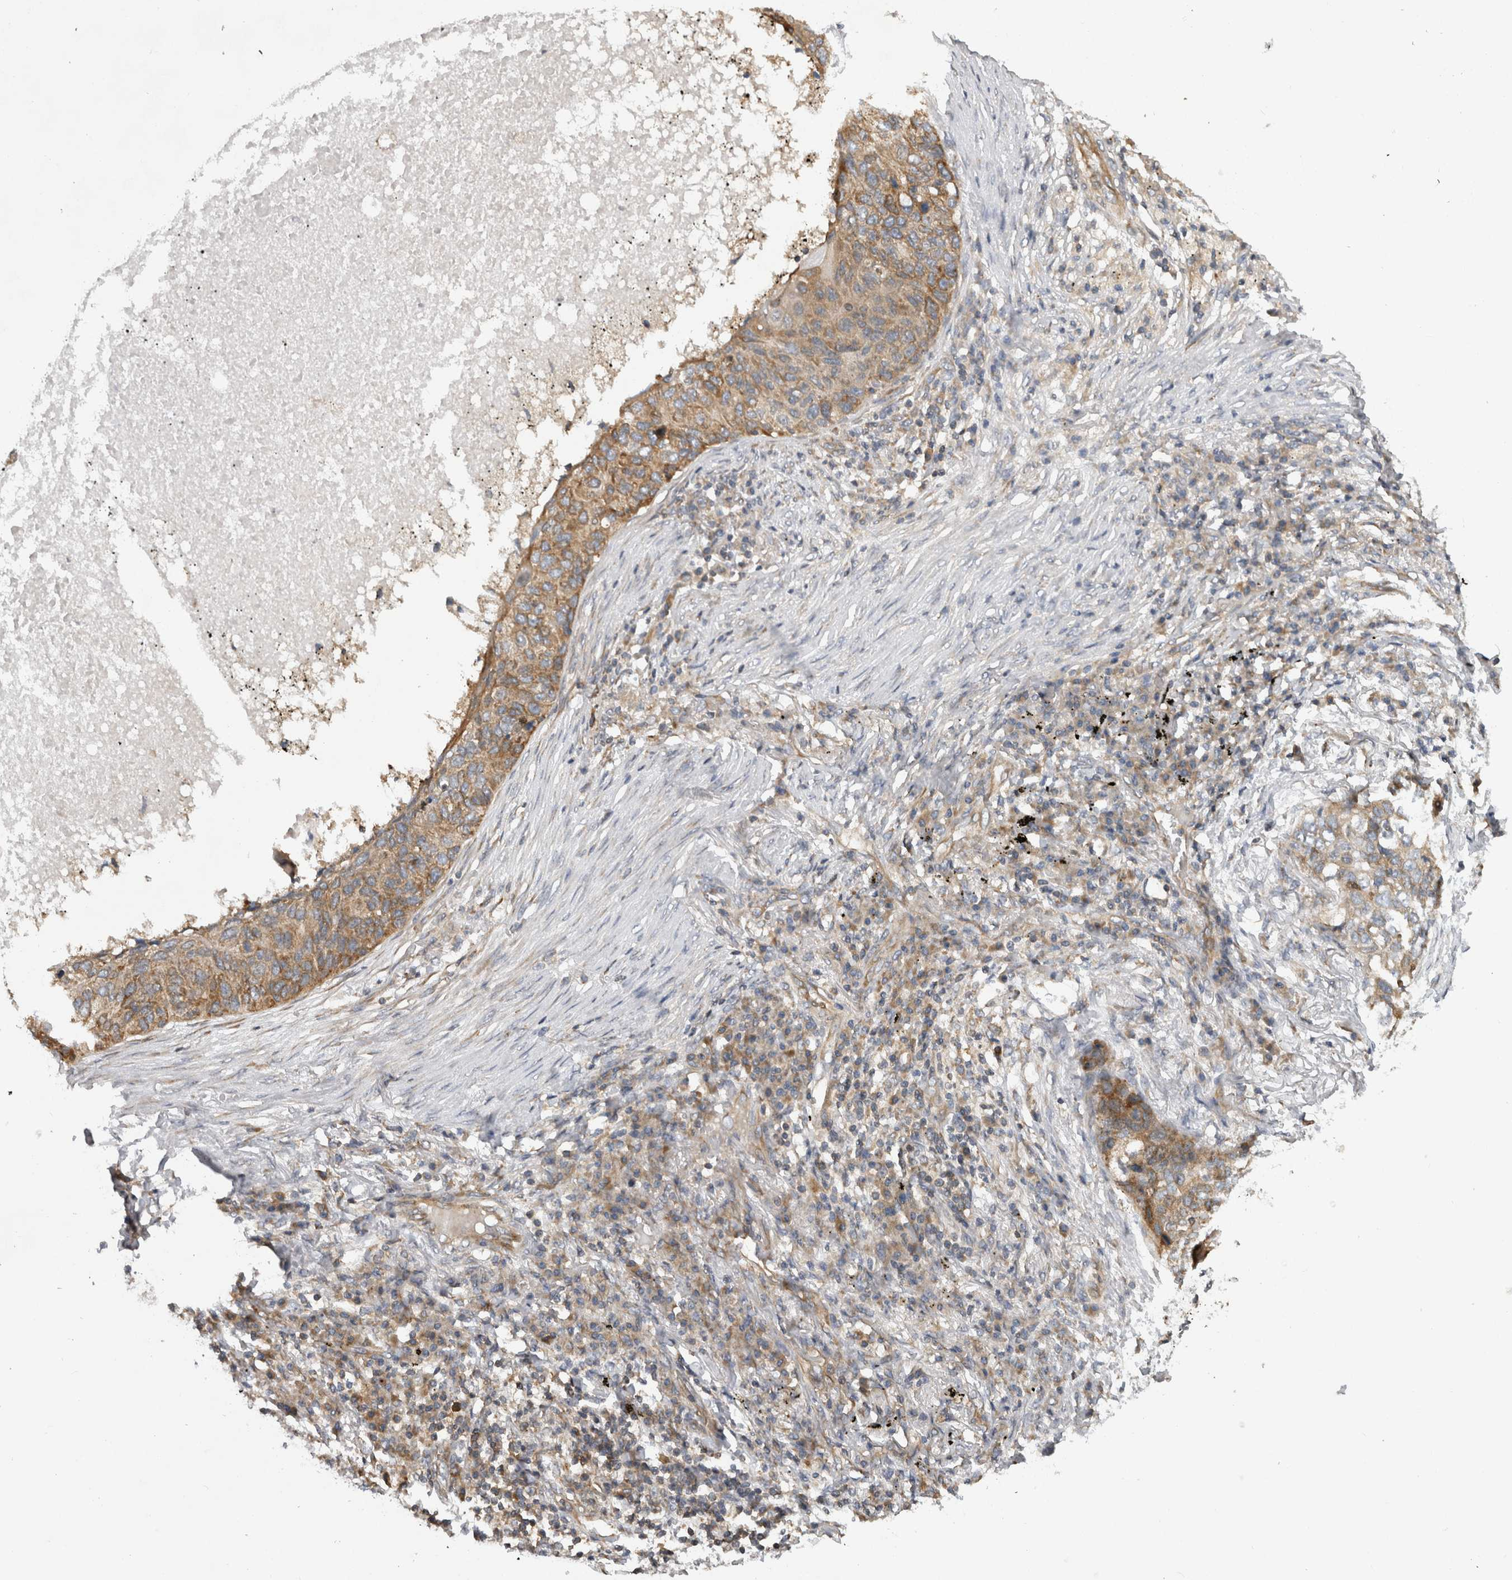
{"staining": {"intensity": "moderate", "quantity": ">75%", "location": "cytoplasmic/membranous"}, "tissue": "lung cancer", "cell_type": "Tumor cells", "image_type": "cancer", "snomed": [{"axis": "morphology", "description": "Squamous cell carcinoma, NOS"}, {"axis": "topography", "description": "Lung"}], "caption": "High-magnification brightfield microscopy of lung squamous cell carcinoma stained with DAB (3,3'-diaminobenzidine) (brown) and counterstained with hematoxylin (blue). tumor cells exhibit moderate cytoplasmic/membranous expression is present in approximately>75% of cells.", "gene": "PARP6", "patient": {"sex": "female", "age": 63}}